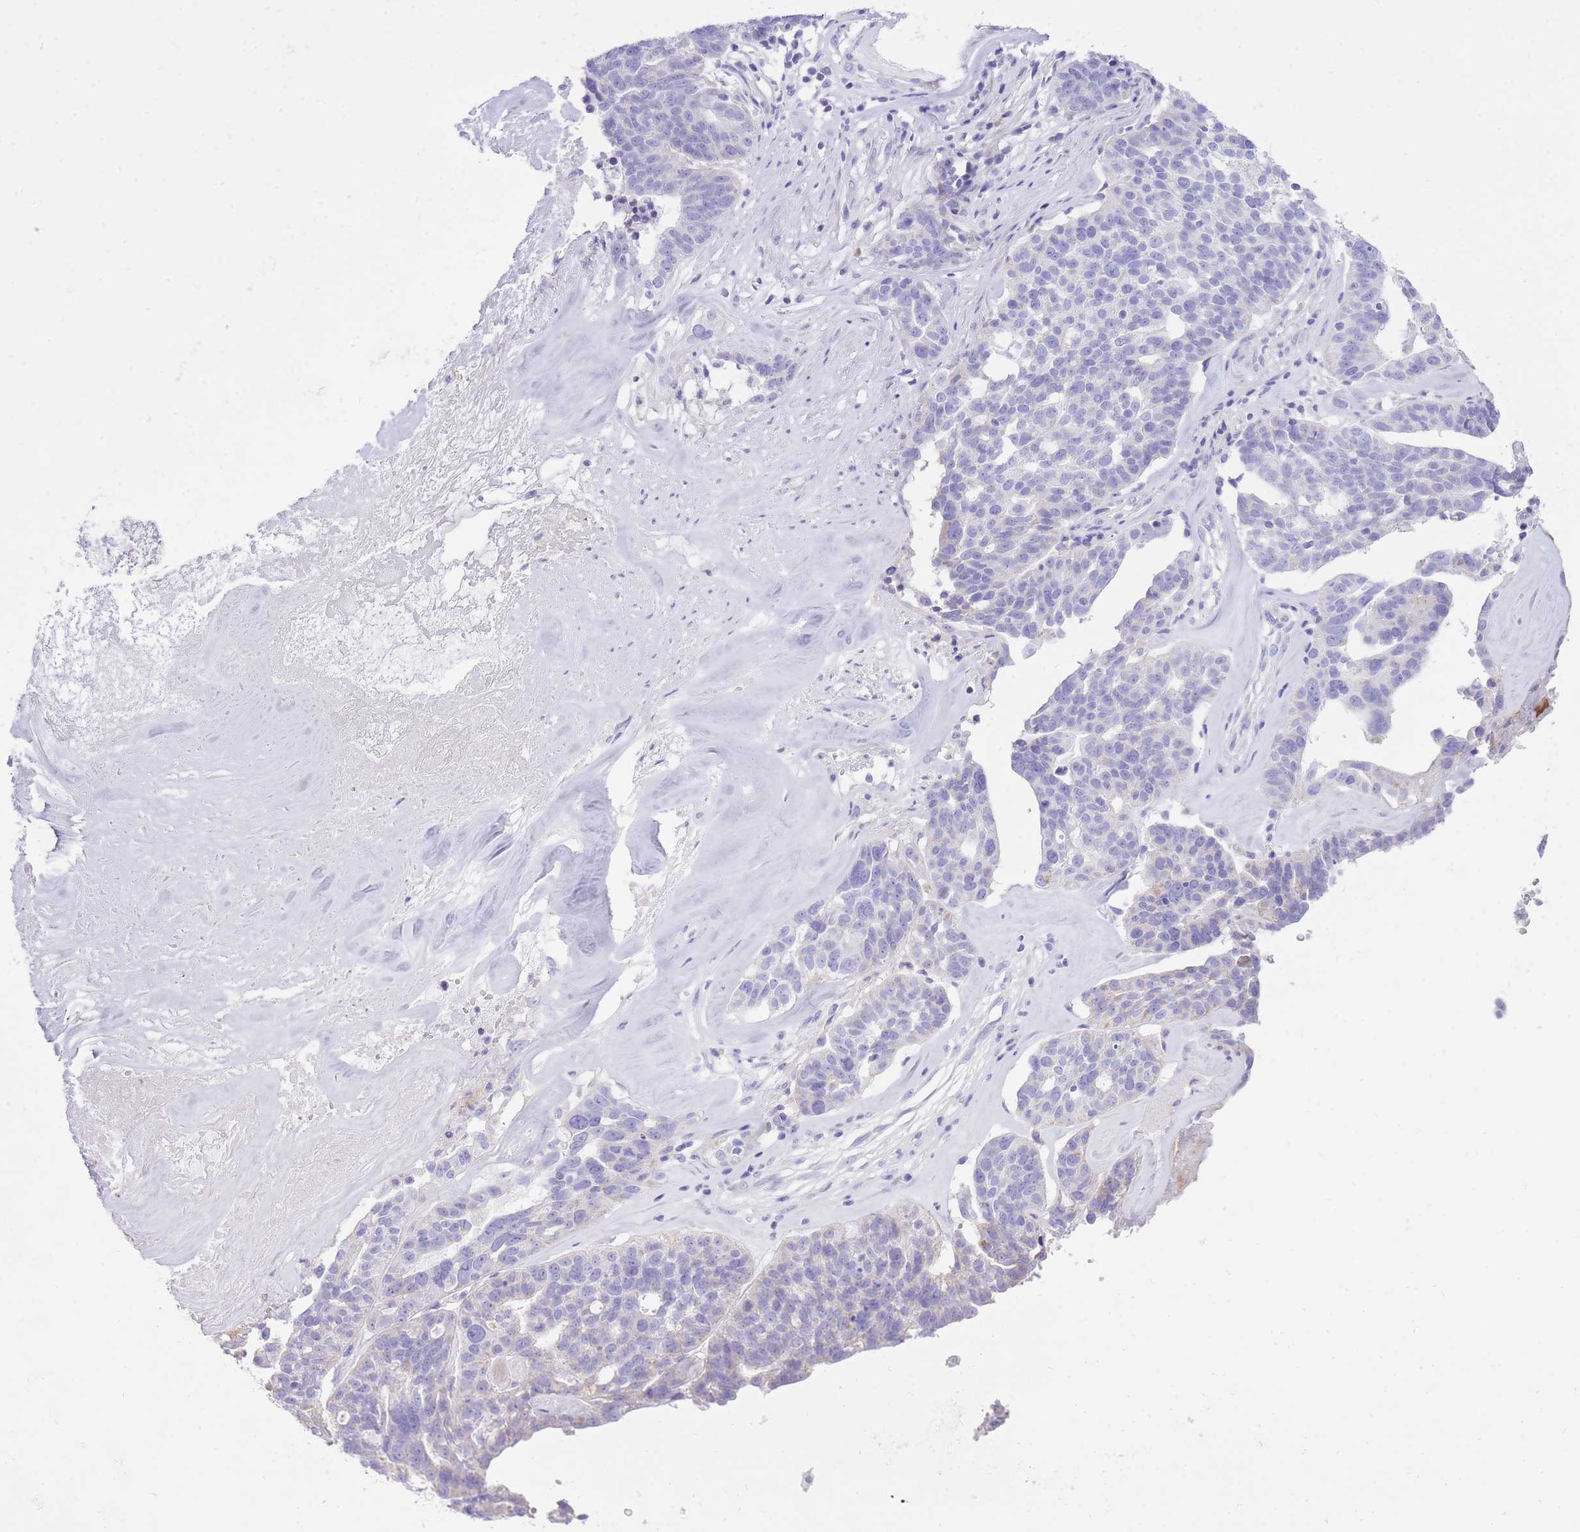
{"staining": {"intensity": "negative", "quantity": "none", "location": "none"}, "tissue": "ovarian cancer", "cell_type": "Tumor cells", "image_type": "cancer", "snomed": [{"axis": "morphology", "description": "Cystadenocarcinoma, serous, NOS"}, {"axis": "topography", "description": "Ovary"}], "caption": "Tumor cells show no significant protein staining in ovarian cancer.", "gene": "SLC4A4", "patient": {"sex": "female", "age": 59}}